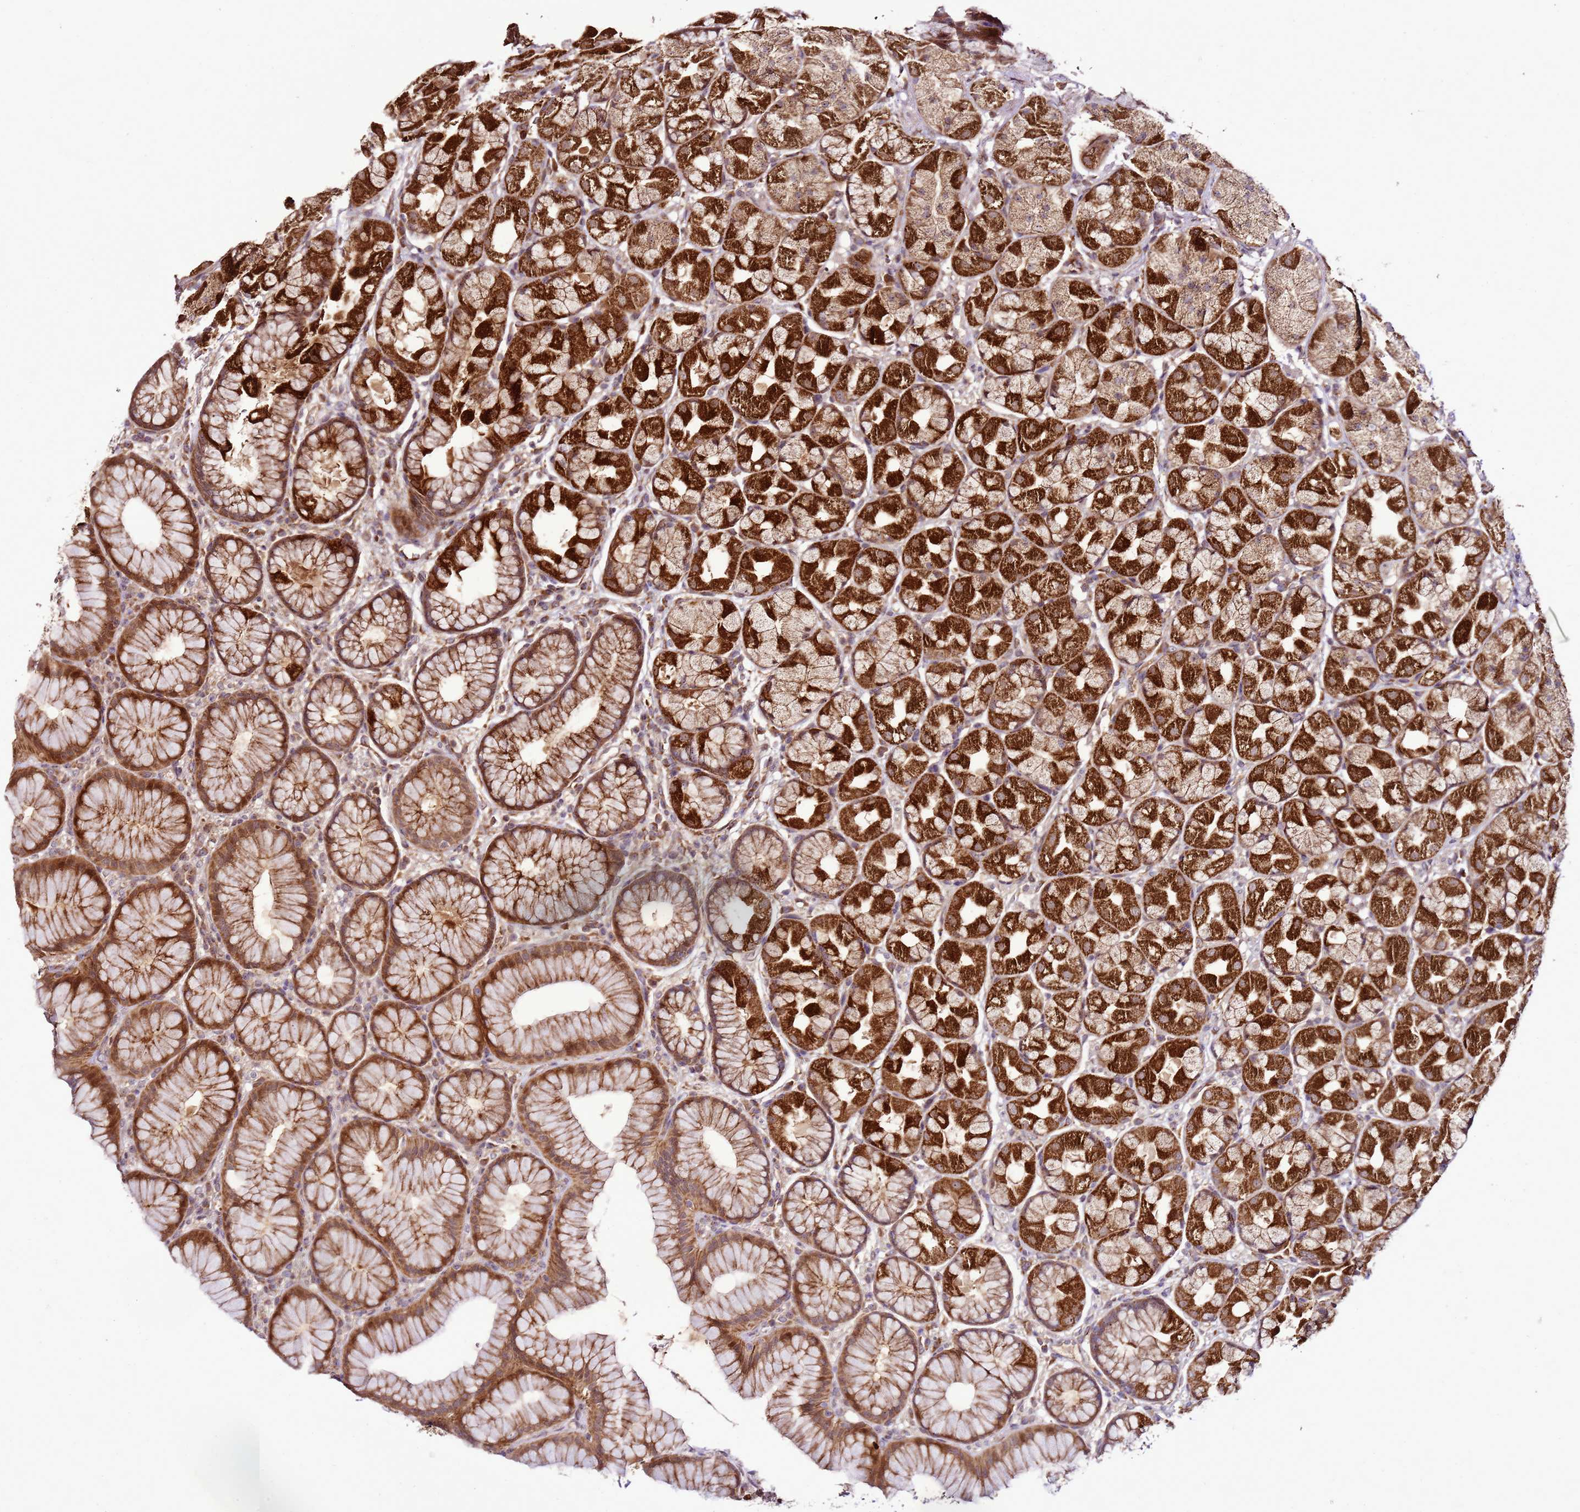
{"staining": {"intensity": "strong", "quantity": ">75%", "location": "cytoplasmic/membranous"}, "tissue": "stomach", "cell_type": "Glandular cells", "image_type": "normal", "snomed": [{"axis": "morphology", "description": "Normal tissue, NOS"}, {"axis": "topography", "description": "Stomach"}], "caption": "Human stomach stained for a protein (brown) shows strong cytoplasmic/membranous positive expression in approximately >75% of glandular cells.", "gene": "RASA3", "patient": {"sex": "male", "age": 57}}